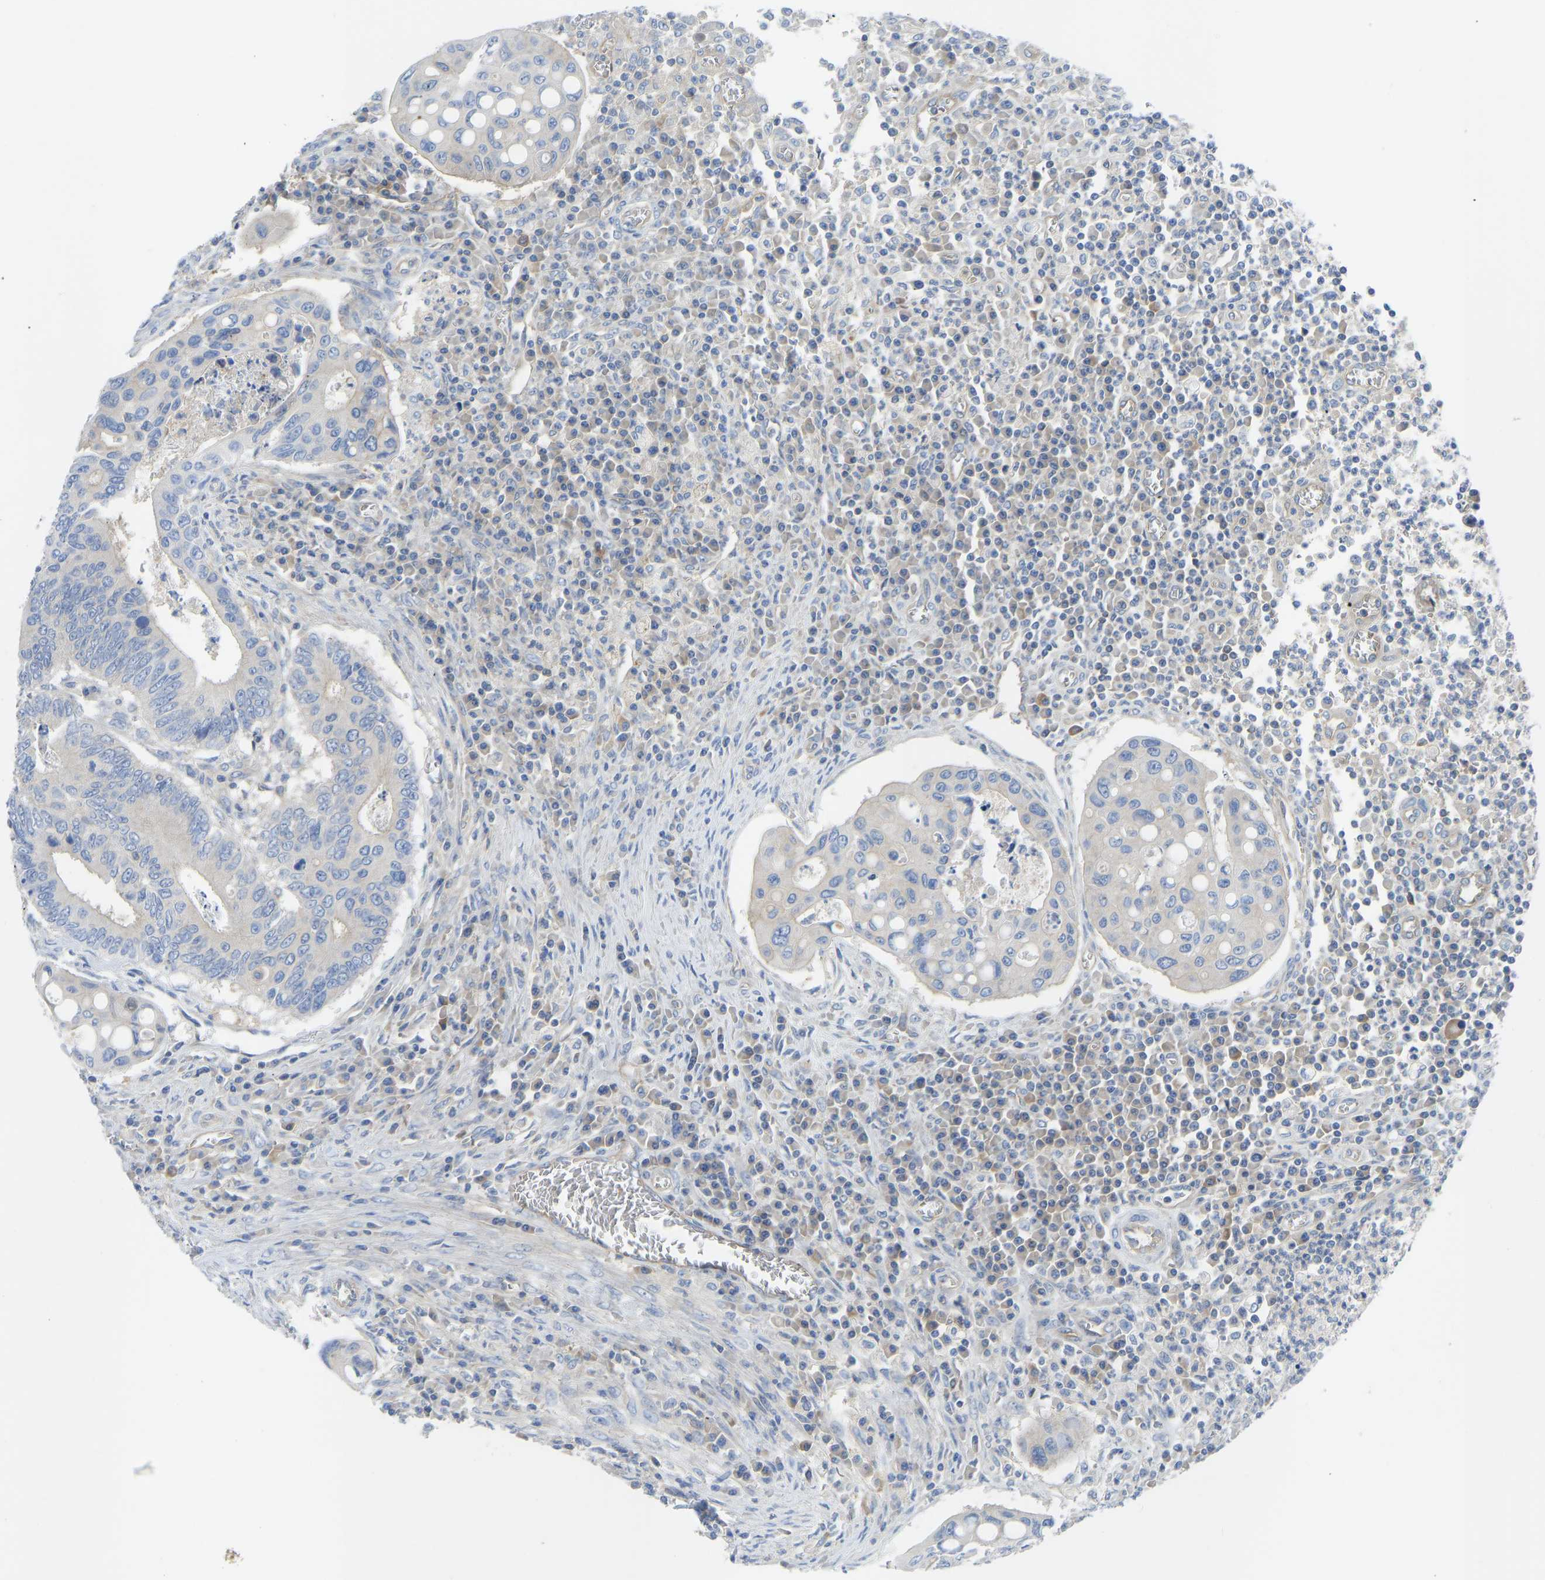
{"staining": {"intensity": "negative", "quantity": "none", "location": "none"}, "tissue": "colorectal cancer", "cell_type": "Tumor cells", "image_type": "cancer", "snomed": [{"axis": "morphology", "description": "Inflammation, NOS"}, {"axis": "morphology", "description": "Adenocarcinoma, NOS"}, {"axis": "topography", "description": "Colon"}], "caption": "Adenocarcinoma (colorectal) stained for a protein using immunohistochemistry reveals no positivity tumor cells.", "gene": "PPP3CA", "patient": {"sex": "male", "age": 72}}